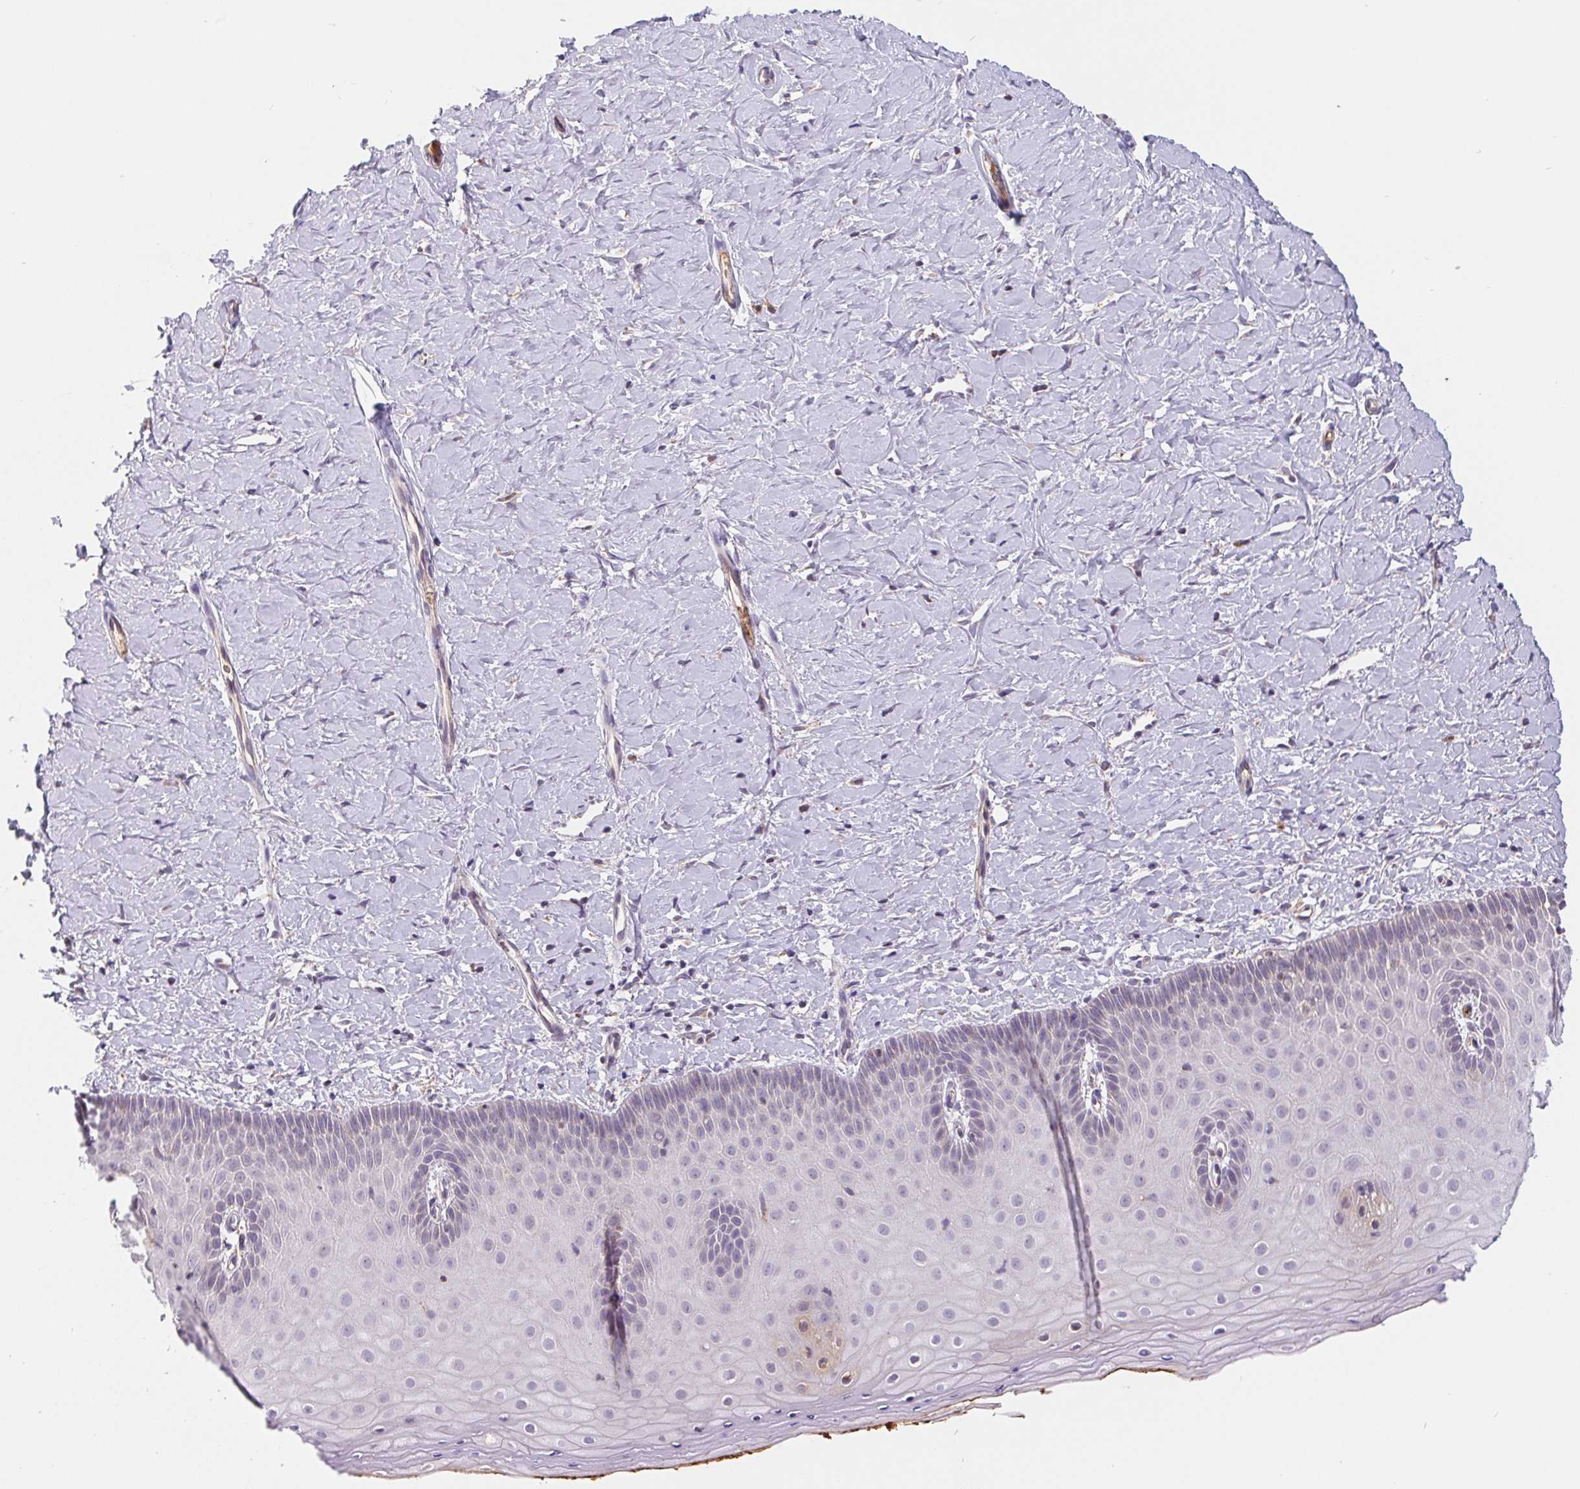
{"staining": {"intensity": "moderate", "quantity": "<25%", "location": "cytoplasmic/membranous"}, "tissue": "cervix", "cell_type": "Glandular cells", "image_type": "normal", "snomed": [{"axis": "morphology", "description": "Normal tissue, NOS"}, {"axis": "topography", "description": "Cervix"}], "caption": "A high-resolution photomicrograph shows IHC staining of benign cervix, which exhibits moderate cytoplasmic/membranous expression in approximately <25% of glandular cells.", "gene": "EMC6", "patient": {"sex": "female", "age": 37}}